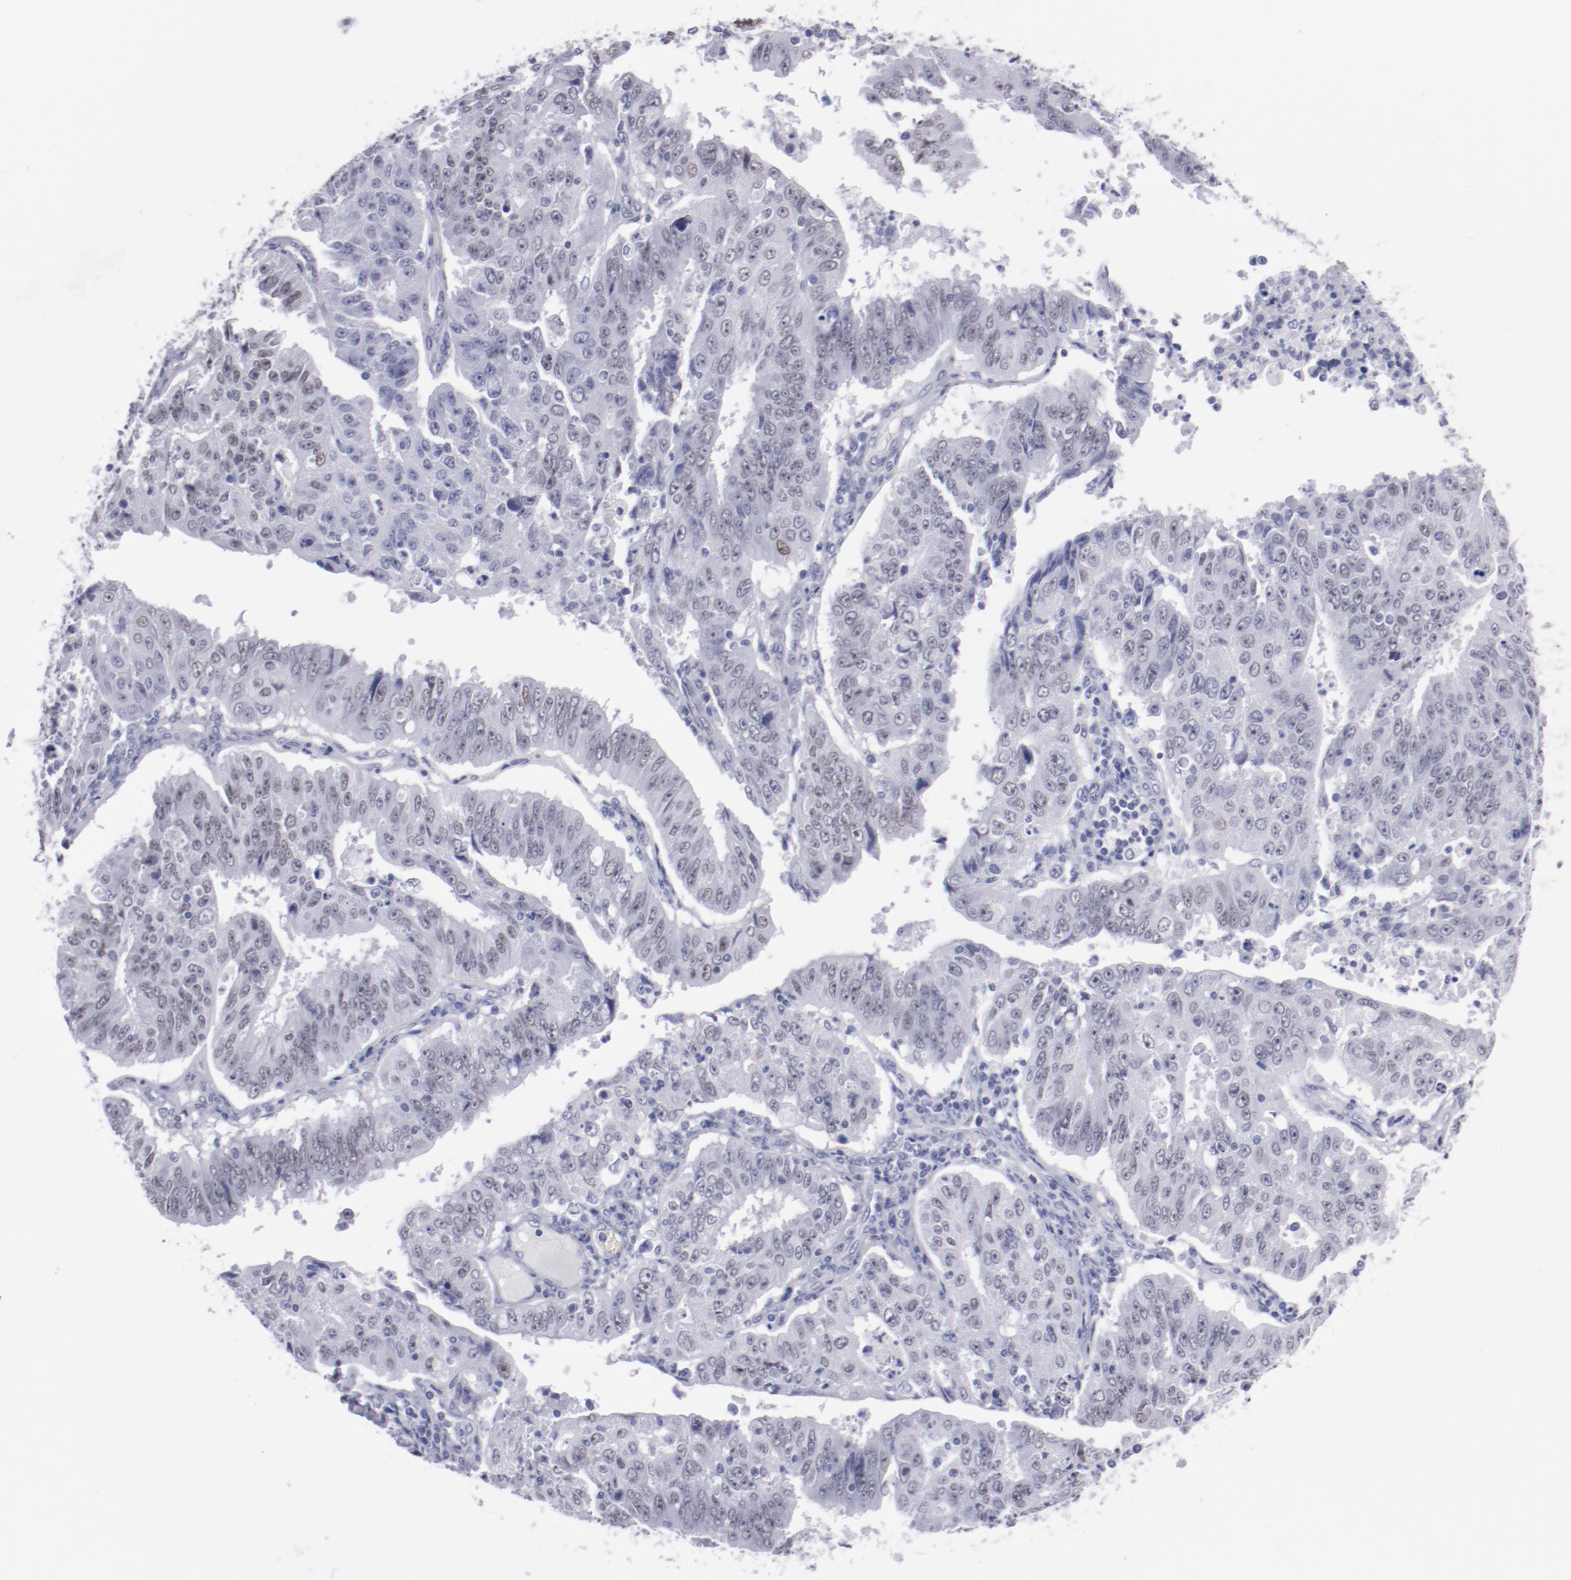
{"staining": {"intensity": "weak", "quantity": "25%-75%", "location": "nuclear"}, "tissue": "endometrial cancer", "cell_type": "Tumor cells", "image_type": "cancer", "snomed": [{"axis": "morphology", "description": "Adenocarcinoma, NOS"}, {"axis": "topography", "description": "Endometrium"}], "caption": "Immunohistochemistry micrograph of neoplastic tissue: human endometrial adenocarcinoma stained using IHC demonstrates low levels of weak protein expression localized specifically in the nuclear of tumor cells, appearing as a nuclear brown color.", "gene": "HNF1B", "patient": {"sex": "female", "age": 42}}